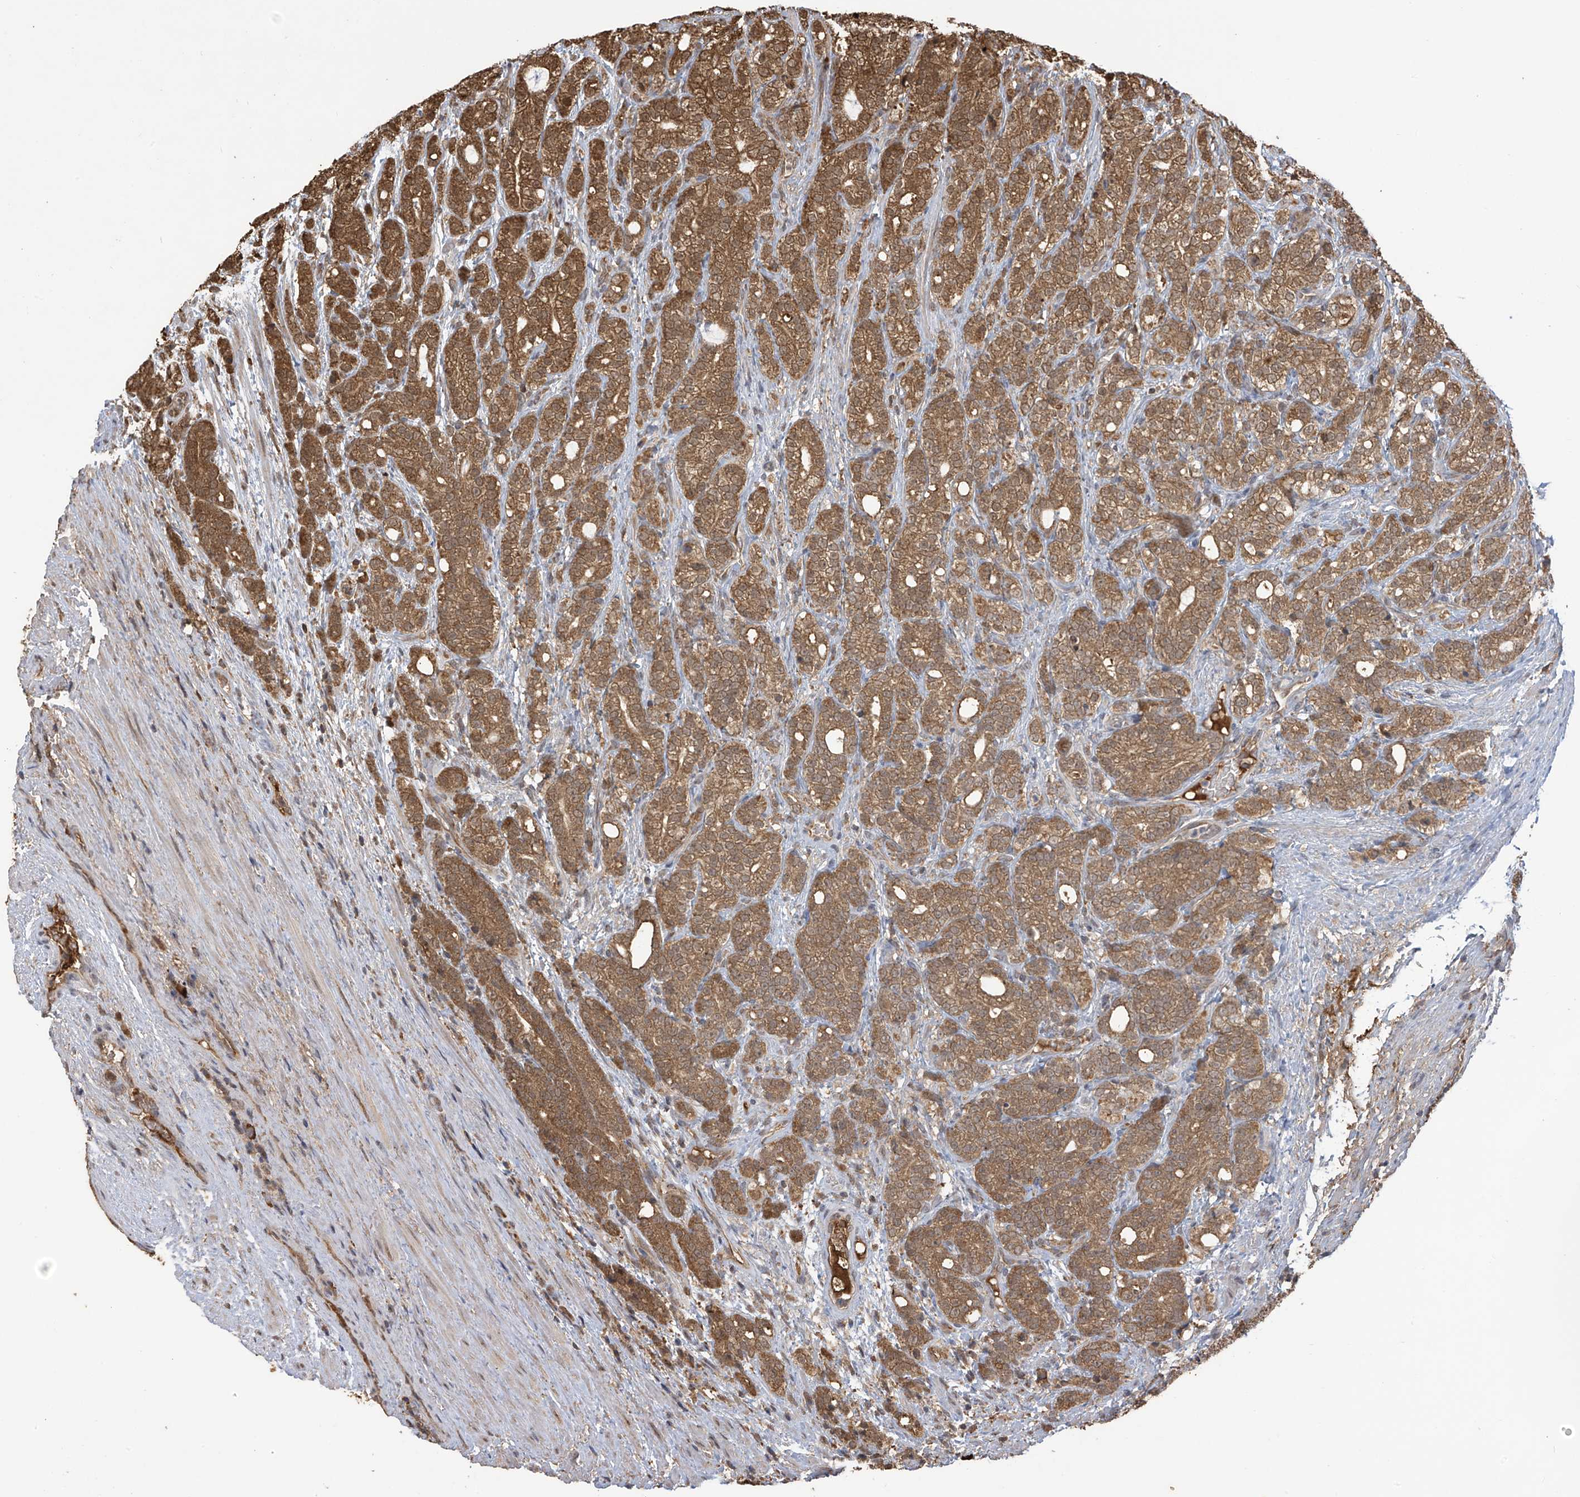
{"staining": {"intensity": "moderate", "quantity": ">75%", "location": "cytoplasmic/membranous"}, "tissue": "prostate cancer", "cell_type": "Tumor cells", "image_type": "cancer", "snomed": [{"axis": "morphology", "description": "Adenocarcinoma, High grade"}, {"axis": "topography", "description": "Prostate"}], "caption": "DAB (3,3'-diaminobenzidine) immunohistochemical staining of prostate adenocarcinoma (high-grade) demonstrates moderate cytoplasmic/membranous protein positivity in about >75% of tumor cells.", "gene": "PNPT1", "patient": {"sex": "male", "age": 57}}